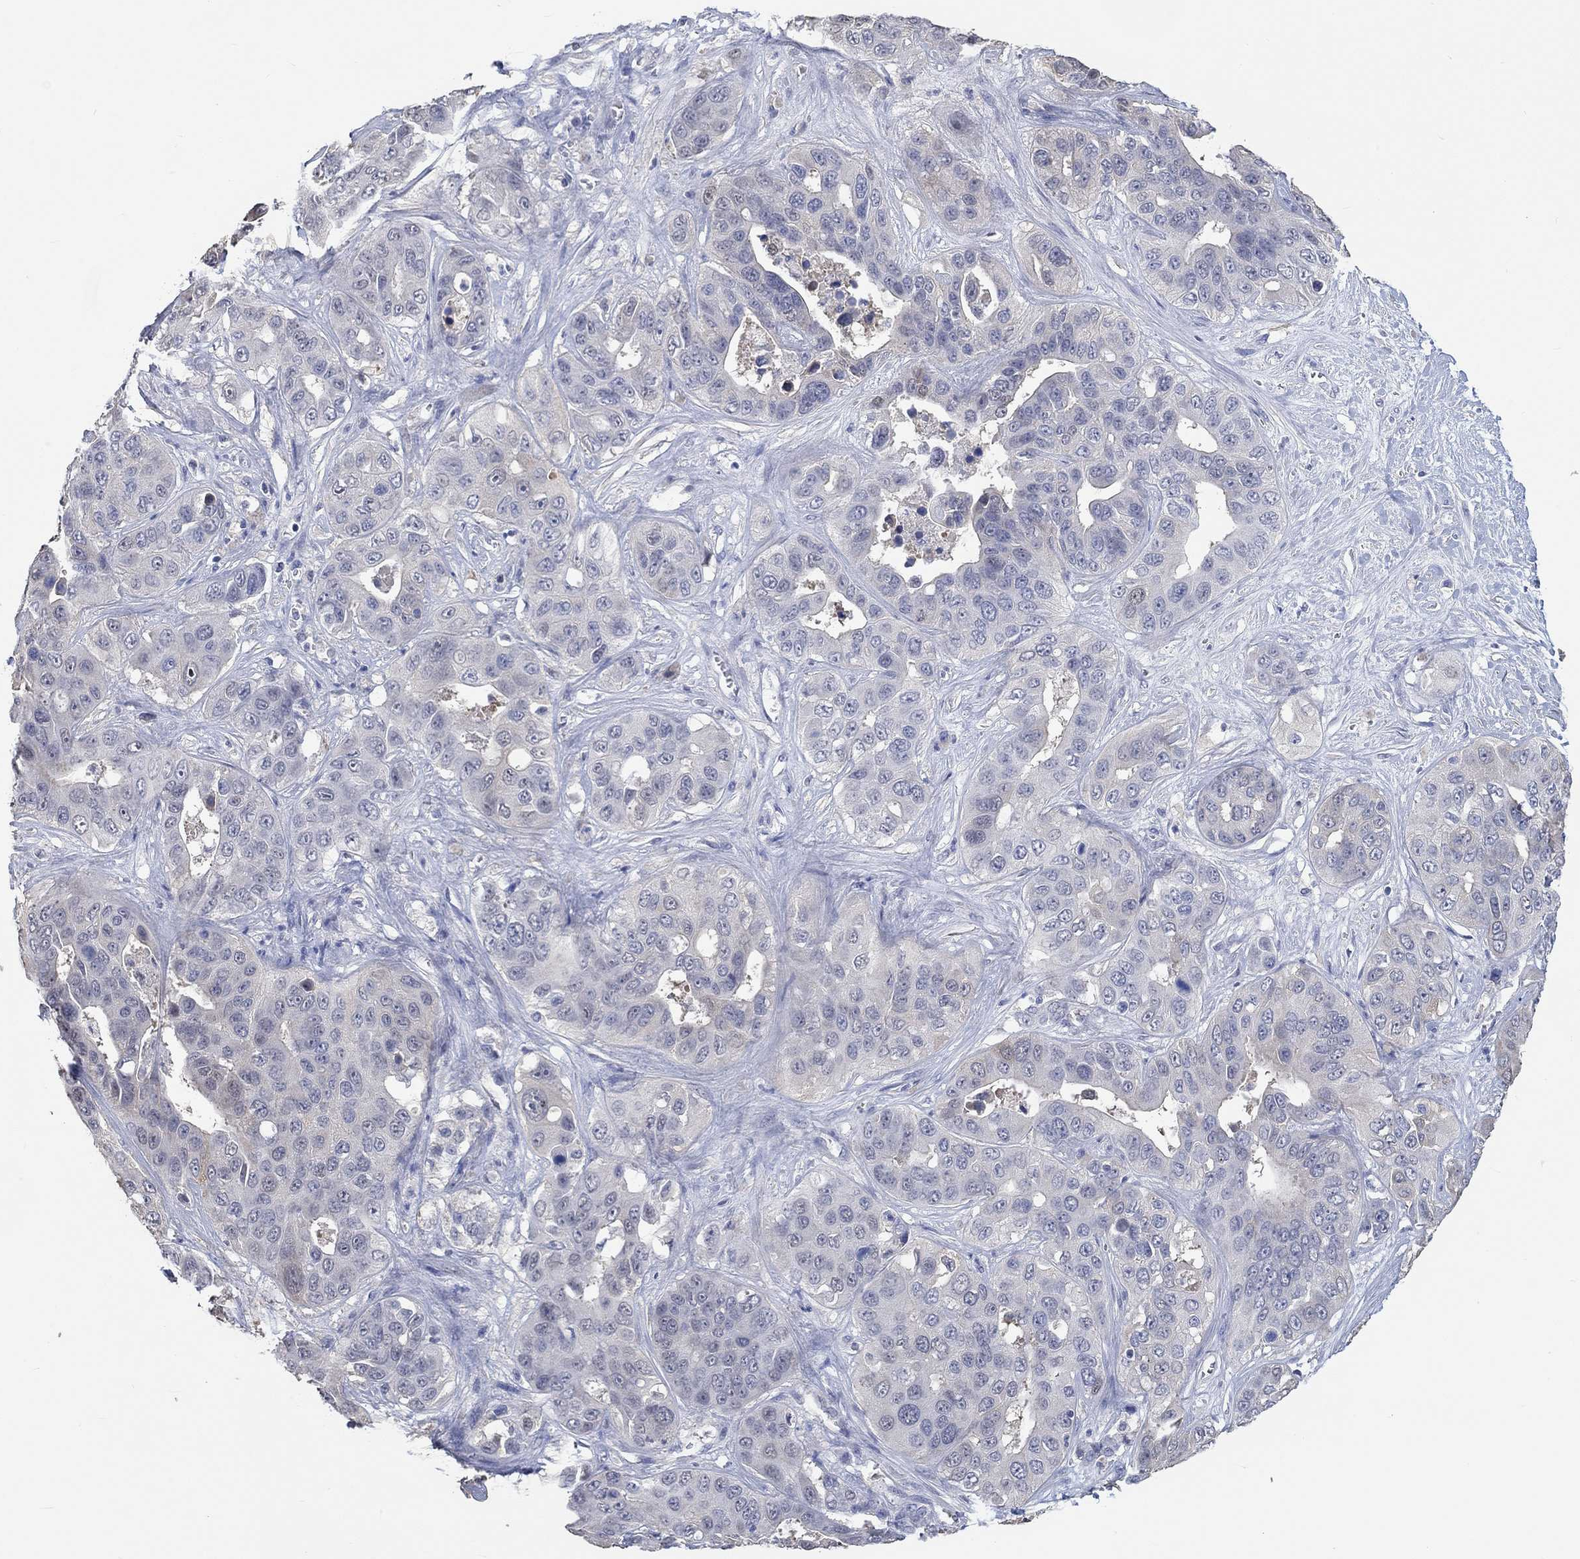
{"staining": {"intensity": "weak", "quantity": "<25%", "location": "cytoplasmic/membranous"}, "tissue": "liver cancer", "cell_type": "Tumor cells", "image_type": "cancer", "snomed": [{"axis": "morphology", "description": "Cholangiocarcinoma"}, {"axis": "topography", "description": "Liver"}], "caption": "Immunohistochemical staining of liver cancer reveals no significant positivity in tumor cells. Brightfield microscopy of immunohistochemistry stained with DAB (3,3'-diaminobenzidine) (brown) and hematoxylin (blue), captured at high magnification.", "gene": "PNMA5", "patient": {"sex": "female", "age": 52}}